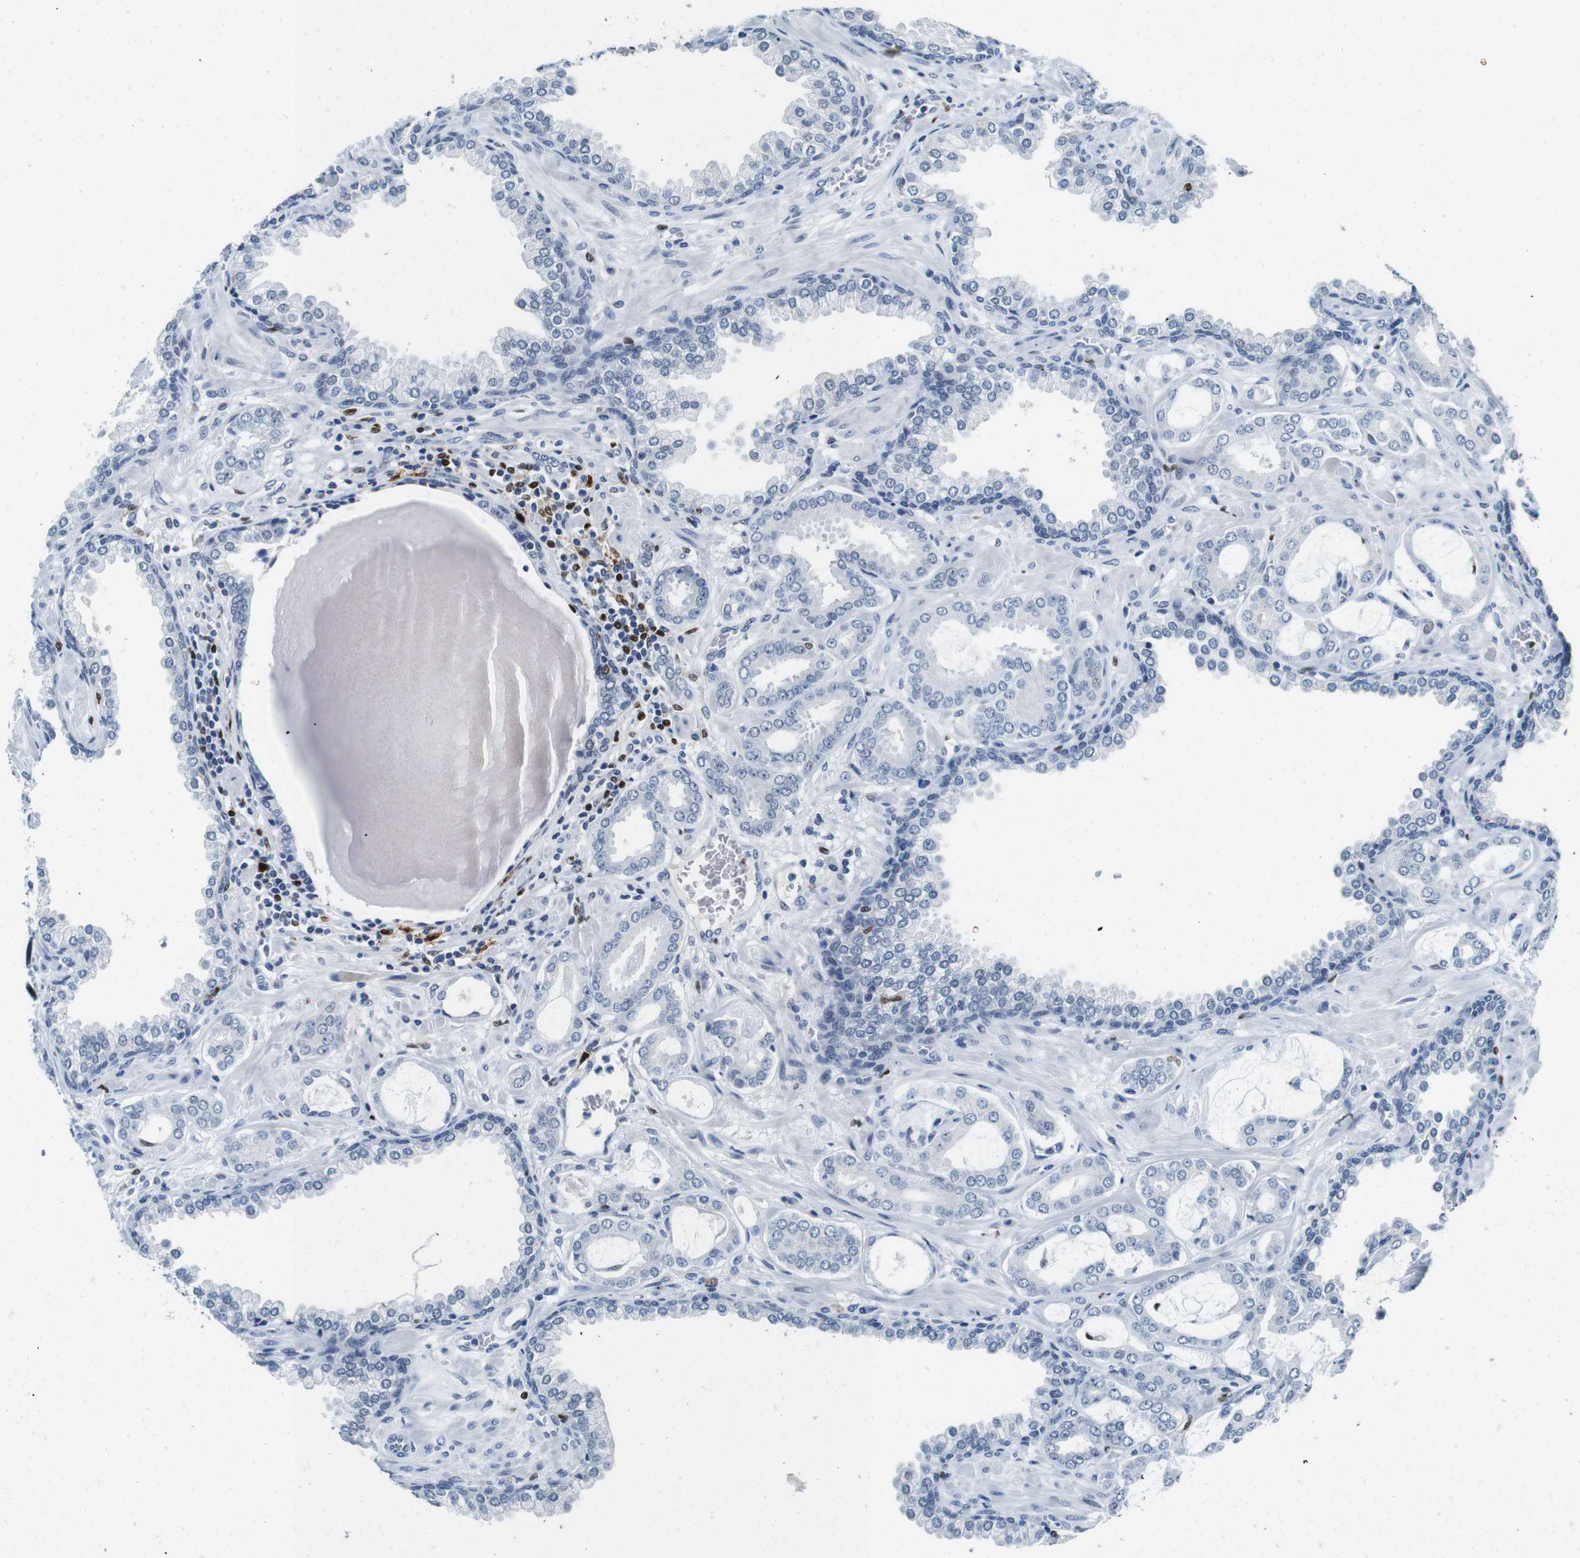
{"staining": {"intensity": "negative", "quantity": "none", "location": "none"}, "tissue": "prostate cancer", "cell_type": "Tumor cells", "image_type": "cancer", "snomed": [{"axis": "morphology", "description": "Adenocarcinoma, Low grade"}, {"axis": "topography", "description": "Prostate"}], "caption": "Protein analysis of prostate cancer displays no significant staining in tumor cells.", "gene": "IRF8", "patient": {"sex": "male", "age": 53}}